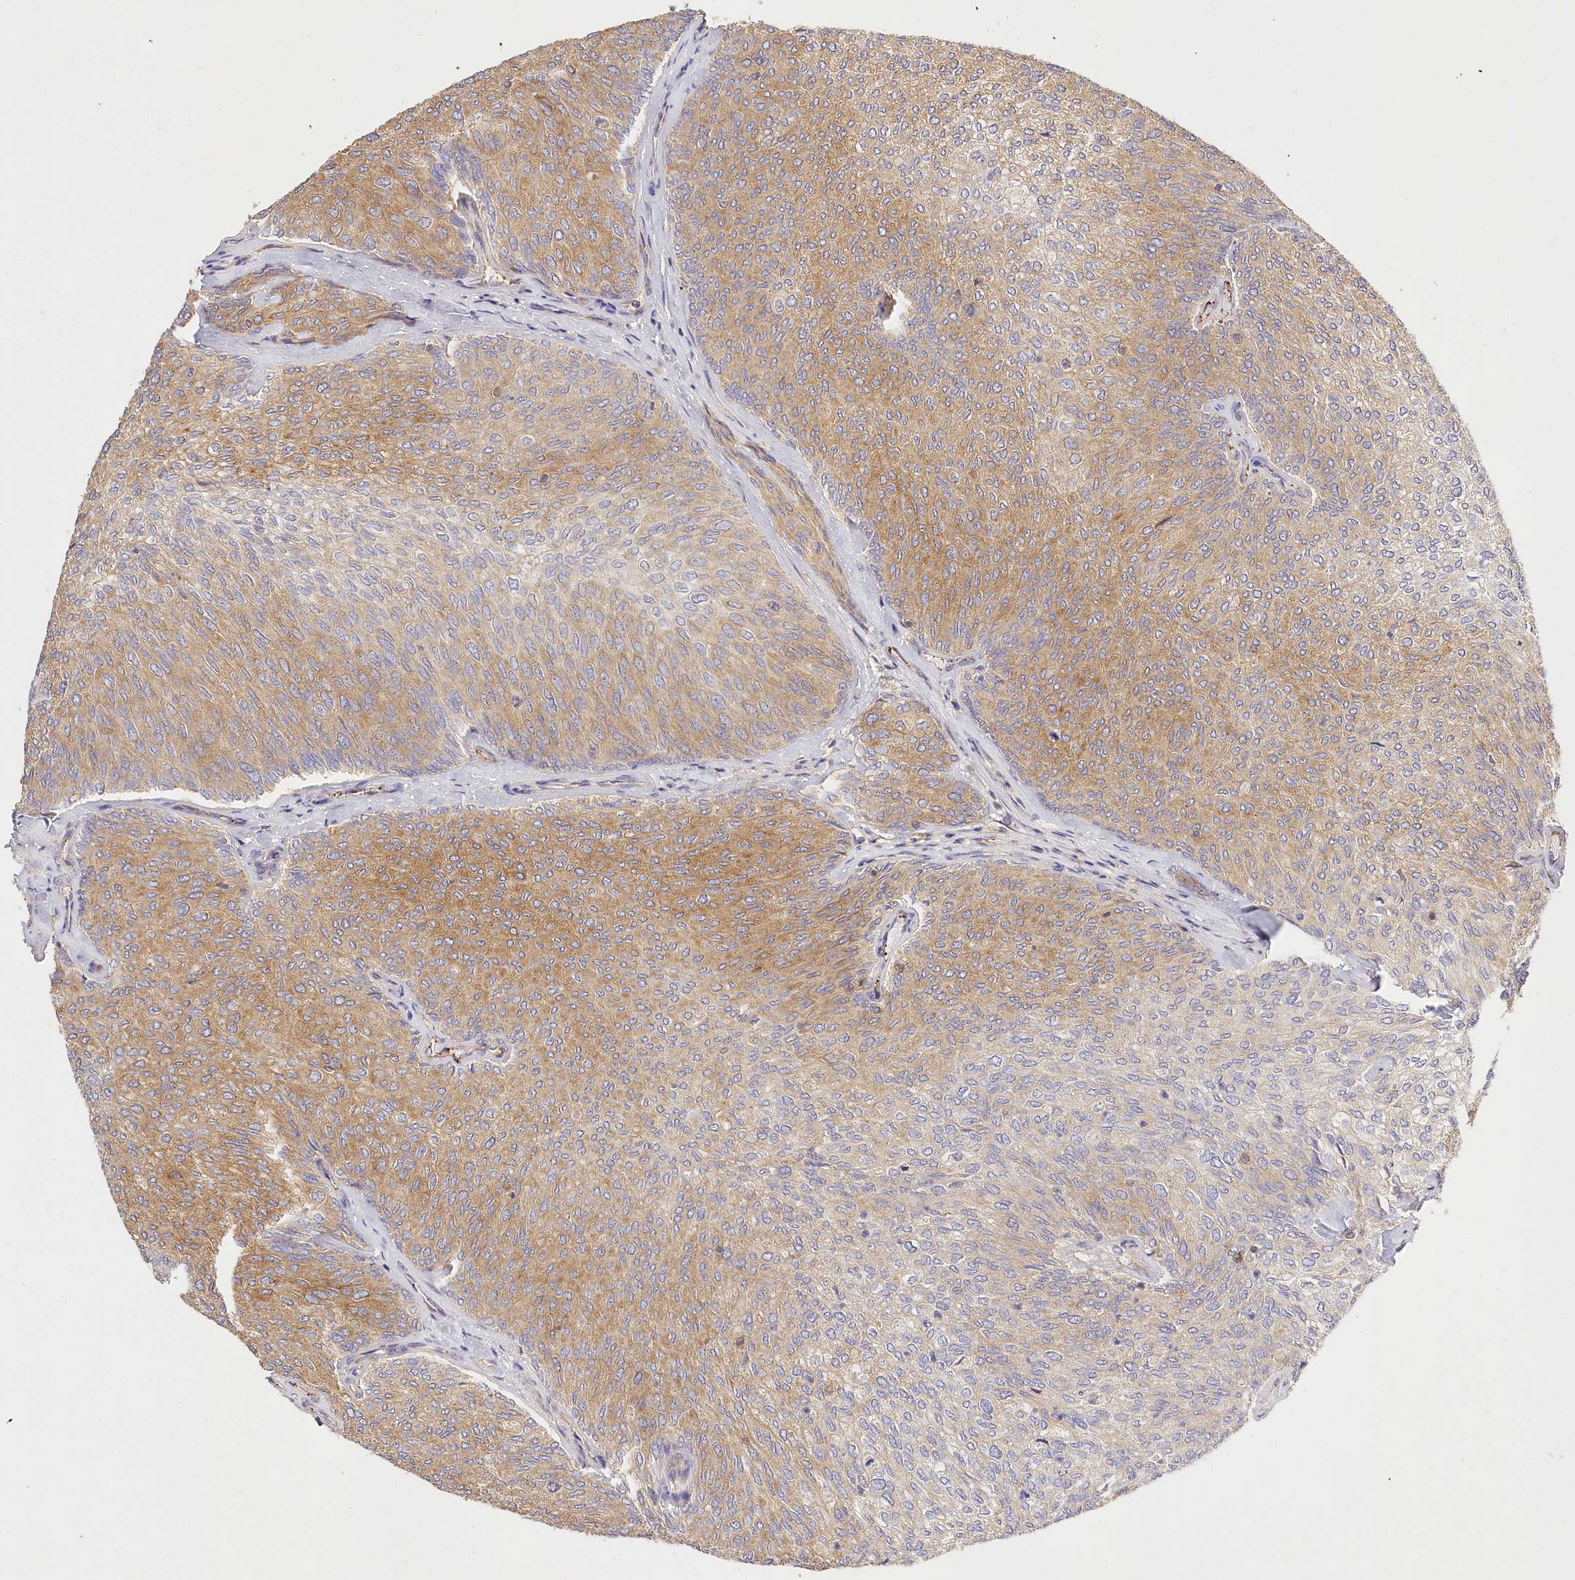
{"staining": {"intensity": "moderate", "quantity": "25%-75%", "location": "cytoplasmic/membranous"}, "tissue": "urothelial cancer", "cell_type": "Tumor cells", "image_type": "cancer", "snomed": [{"axis": "morphology", "description": "Urothelial carcinoma, Low grade"}, {"axis": "topography", "description": "Urinary bladder"}], "caption": "There is medium levels of moderate cytoplasmic/membranous positivity in tumor cells of low-grade urothelial carcinoma, as demonstrated by immunohistochemical staining (brown color).", "gene": "LSS", "patient": {"sex": "female", "age": 79}}